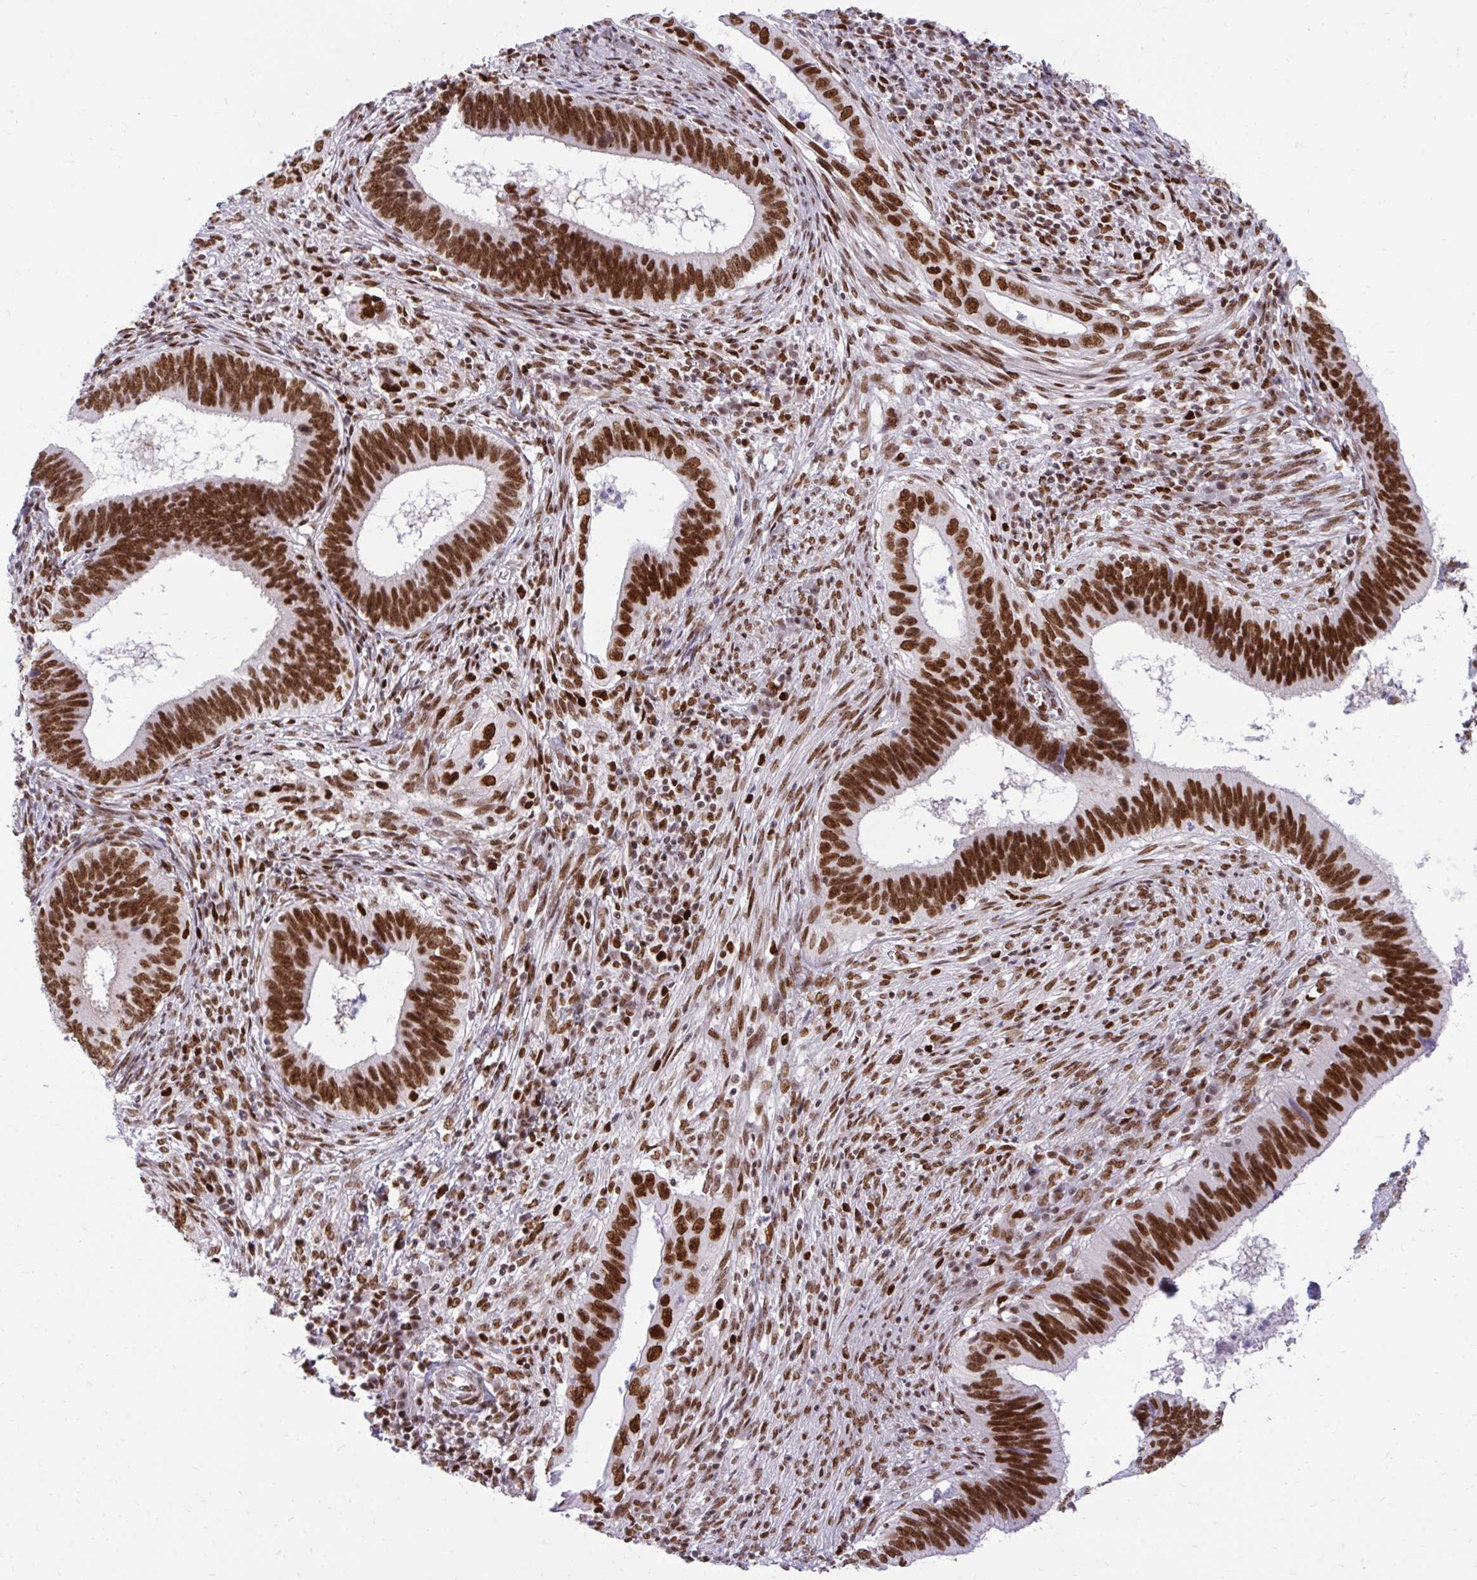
{"staining": {"intensity": "strong", "quantity": ">75%", "location": "nuclear"}, "tissue": "cervical cancer", "cell_type": "Tumor cells", "image_type": "cancer", "snomed": [{"axis": "morphology", "description": "Adenocarcinoma, NOS"}, {"axis": "topography", "description": "Cervix"}], "caption": "About >75% of tumor cells in adenocarcinoma (cervical) exhibit strong nuclear protein staining as visualized by brown immunohistochemical staining.", "gene": "CDYL", "patient": {"sex": "female", "age": 42}}